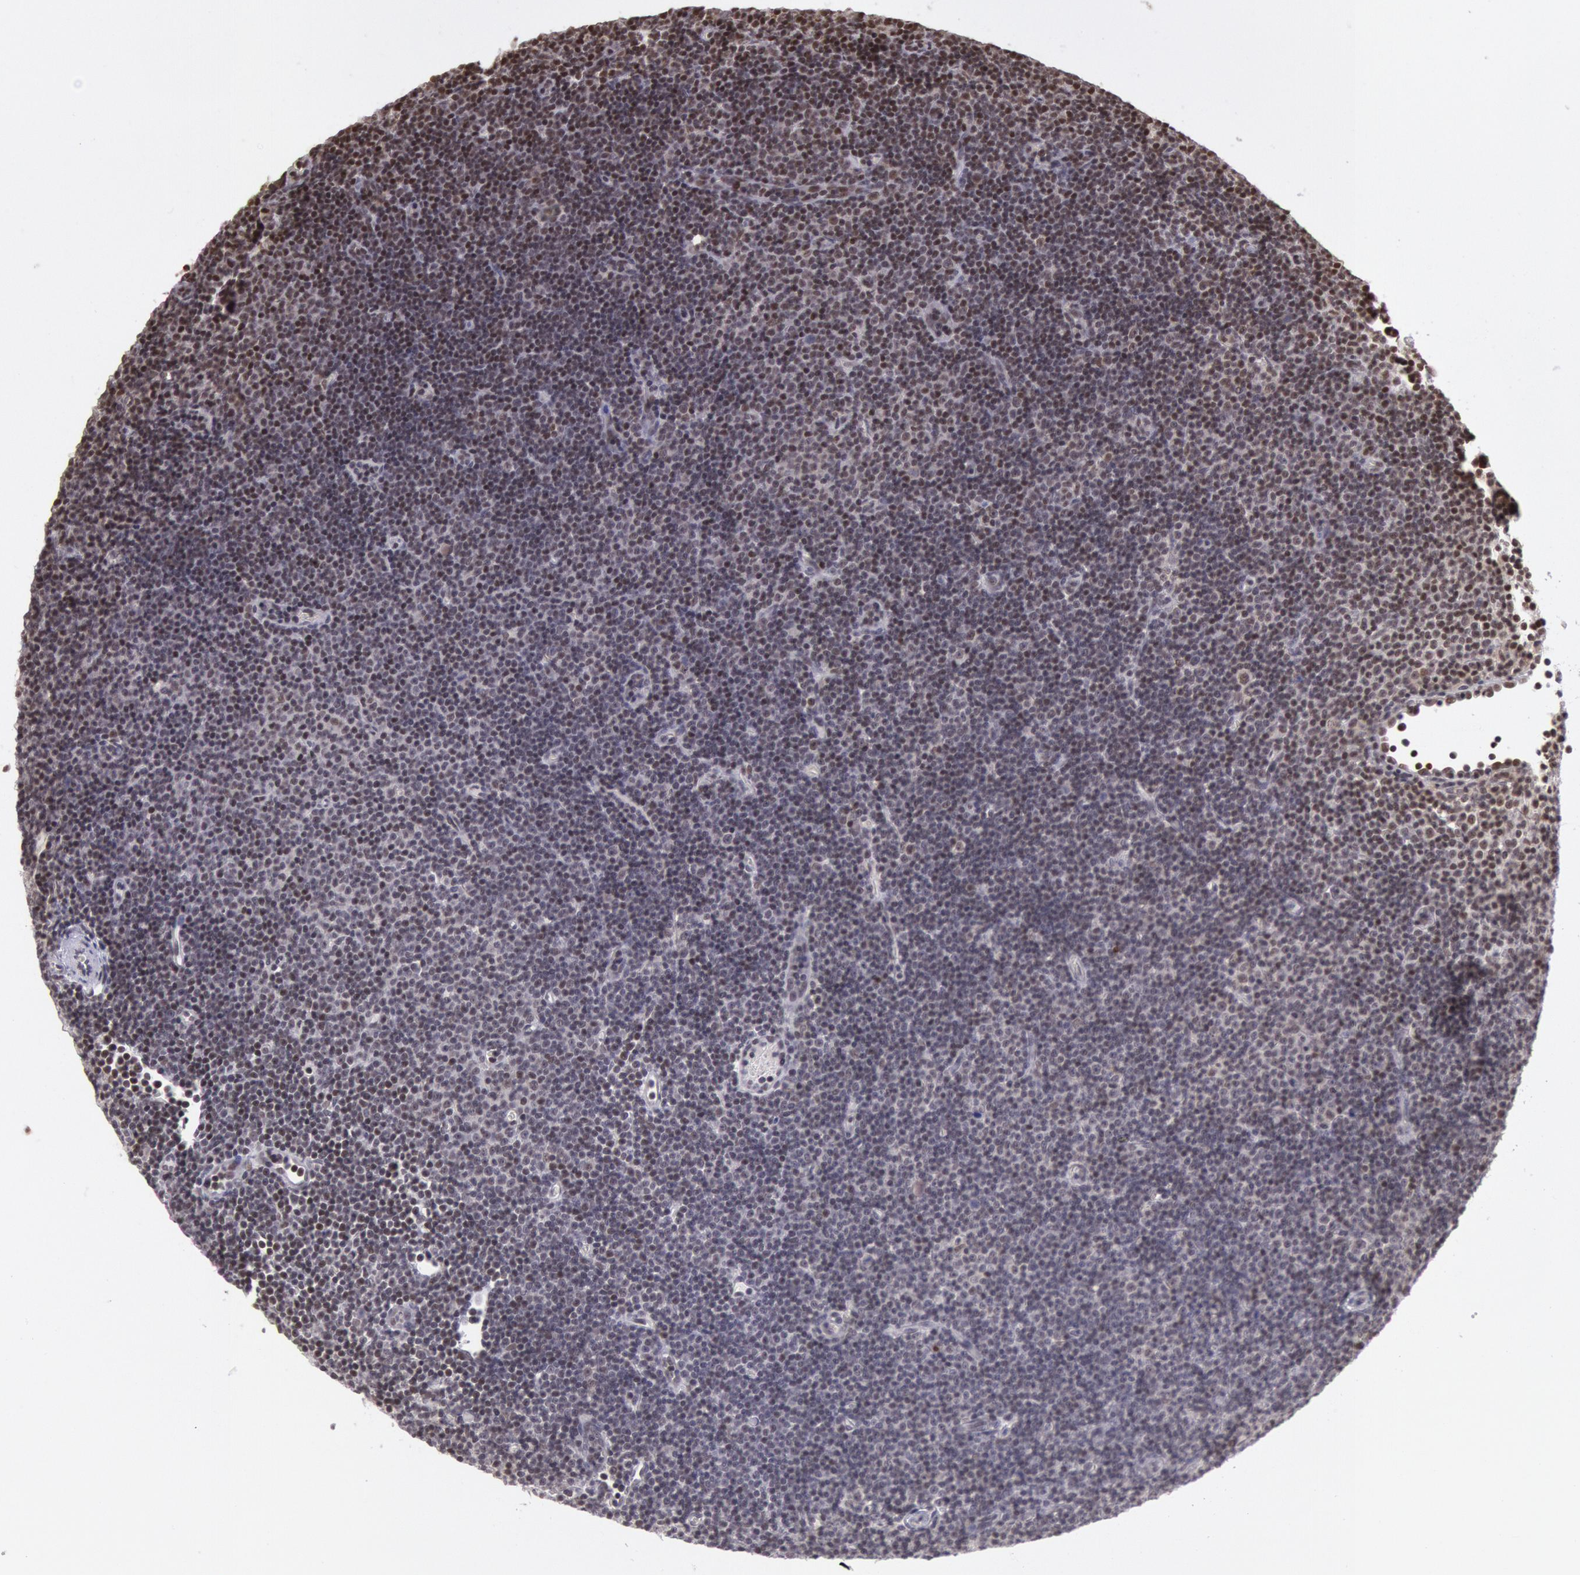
{"staining": {"intensity": "strong", "quantity": ">75%", "location": "nuclear"}, "tissue": "lymphoma", "cell_type": "Tumor cells", "image_type": "cancer", "snomed": [{"axis": "morphology", "description": "Malignant lymphoma, non-Hodgkin's type, Low grade"}, {"axis": "topography", "description": "Lymph node"}], "caption": "Strong nuclear expression for a protein is identified in approximately >75% of tumor cells of lymphoma using immunohistochemistry.", "gene": "ESS2", "patient": {"sex": "male", "age": 57}}